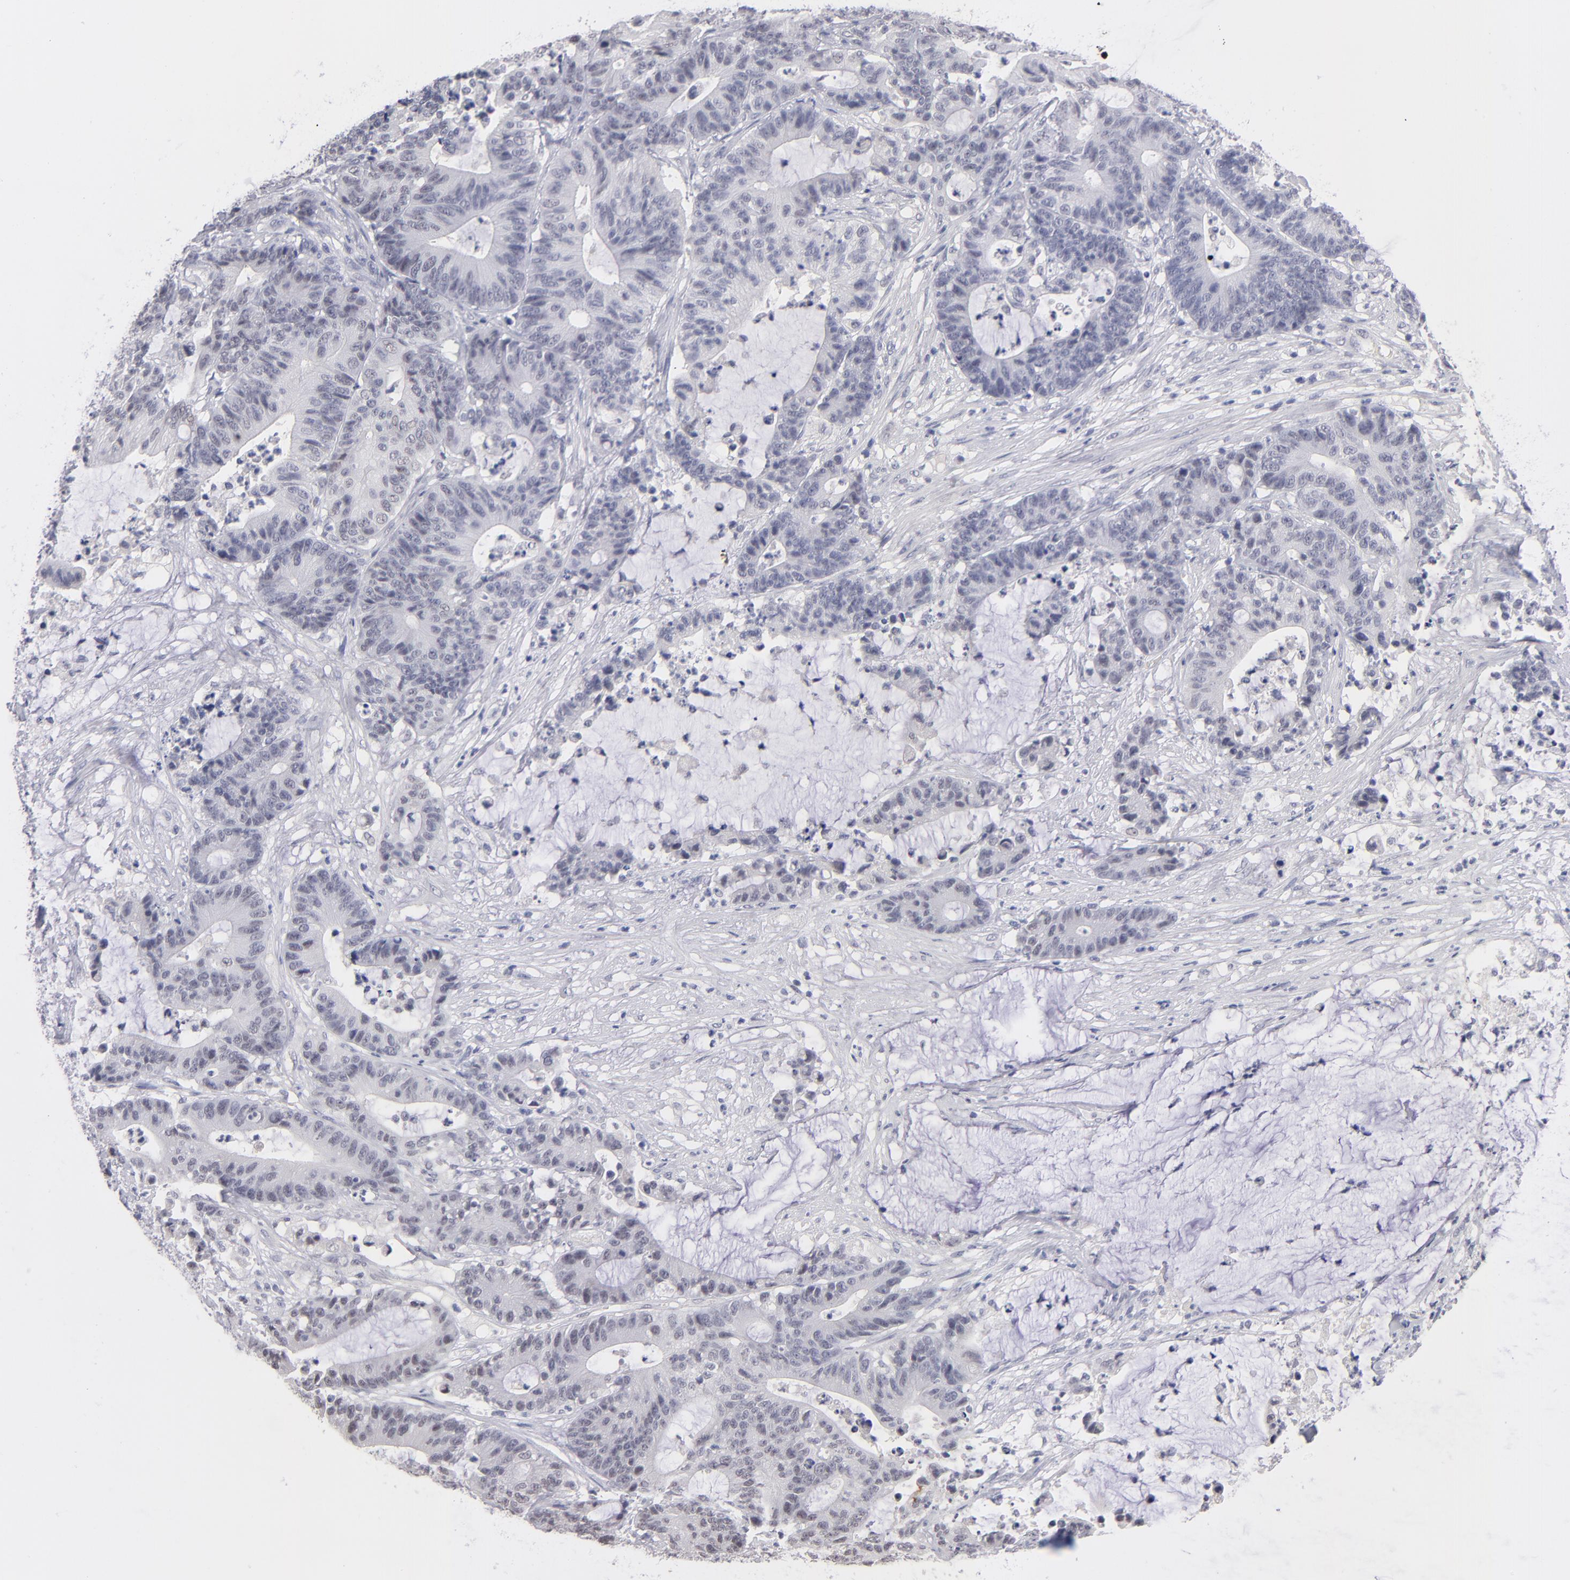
{"staining": {"intensity": "negative", "quantity": "none", "location": "none"}, "tissue": "colorectal cancer", "cell_type": "Tumor cells", "image_type": "cancer", "snomed": [{"axis": "morphology", "description": "Adenocarcinoma, NOS"}, {"axis": "topography", "description": "Colon"}], "caption": "There is no significant expression in tumor cells of colorectal cancer (adenocarcinoma).", "gene": "TEX11", "patient": {"sex": "female", "age": 84}}